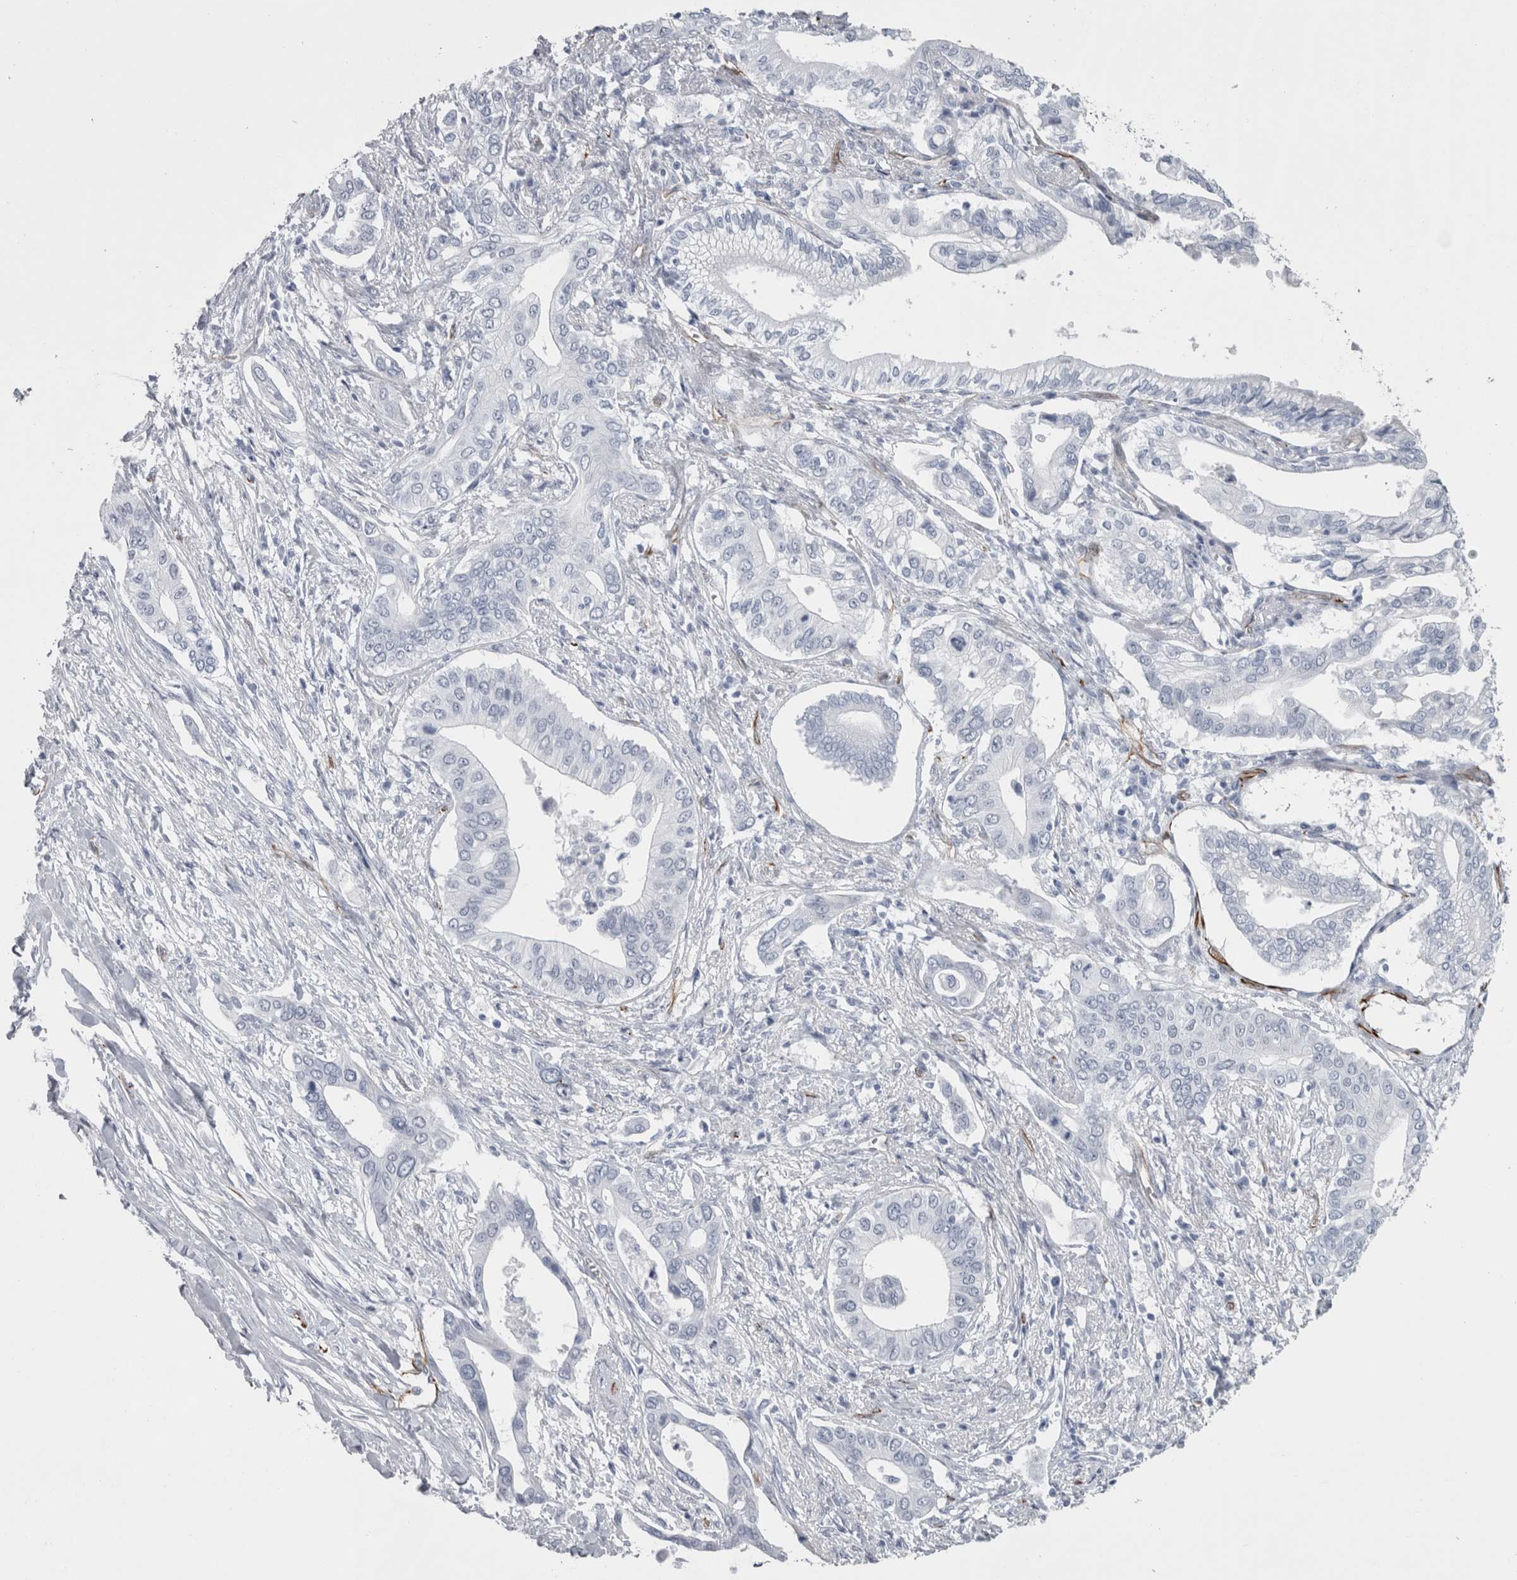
{"staining": {"intensity": "negative", "quantity": "none", "location": "none"}, "tissue": "pancreatic cancer", "cell_type": "Tumor cells", "image_type": "cancer", "snomed": [{"axis": "morphology", "description": "Normal tissue, NOS"}, {"axis": "morphology", "description": "Adenocarcinoma, NOS"}, {"axis": "topography", "description": "Pancreas"}, {"axis": "topography", "description": "Peripheral nerve tissue"}], "caption": "Tumor cells are negative for brown protein staining in pancreatic cancer (adenocarcinoma).", "gene": "VWDE", "patient": {"sex": "male", "age": 59}}